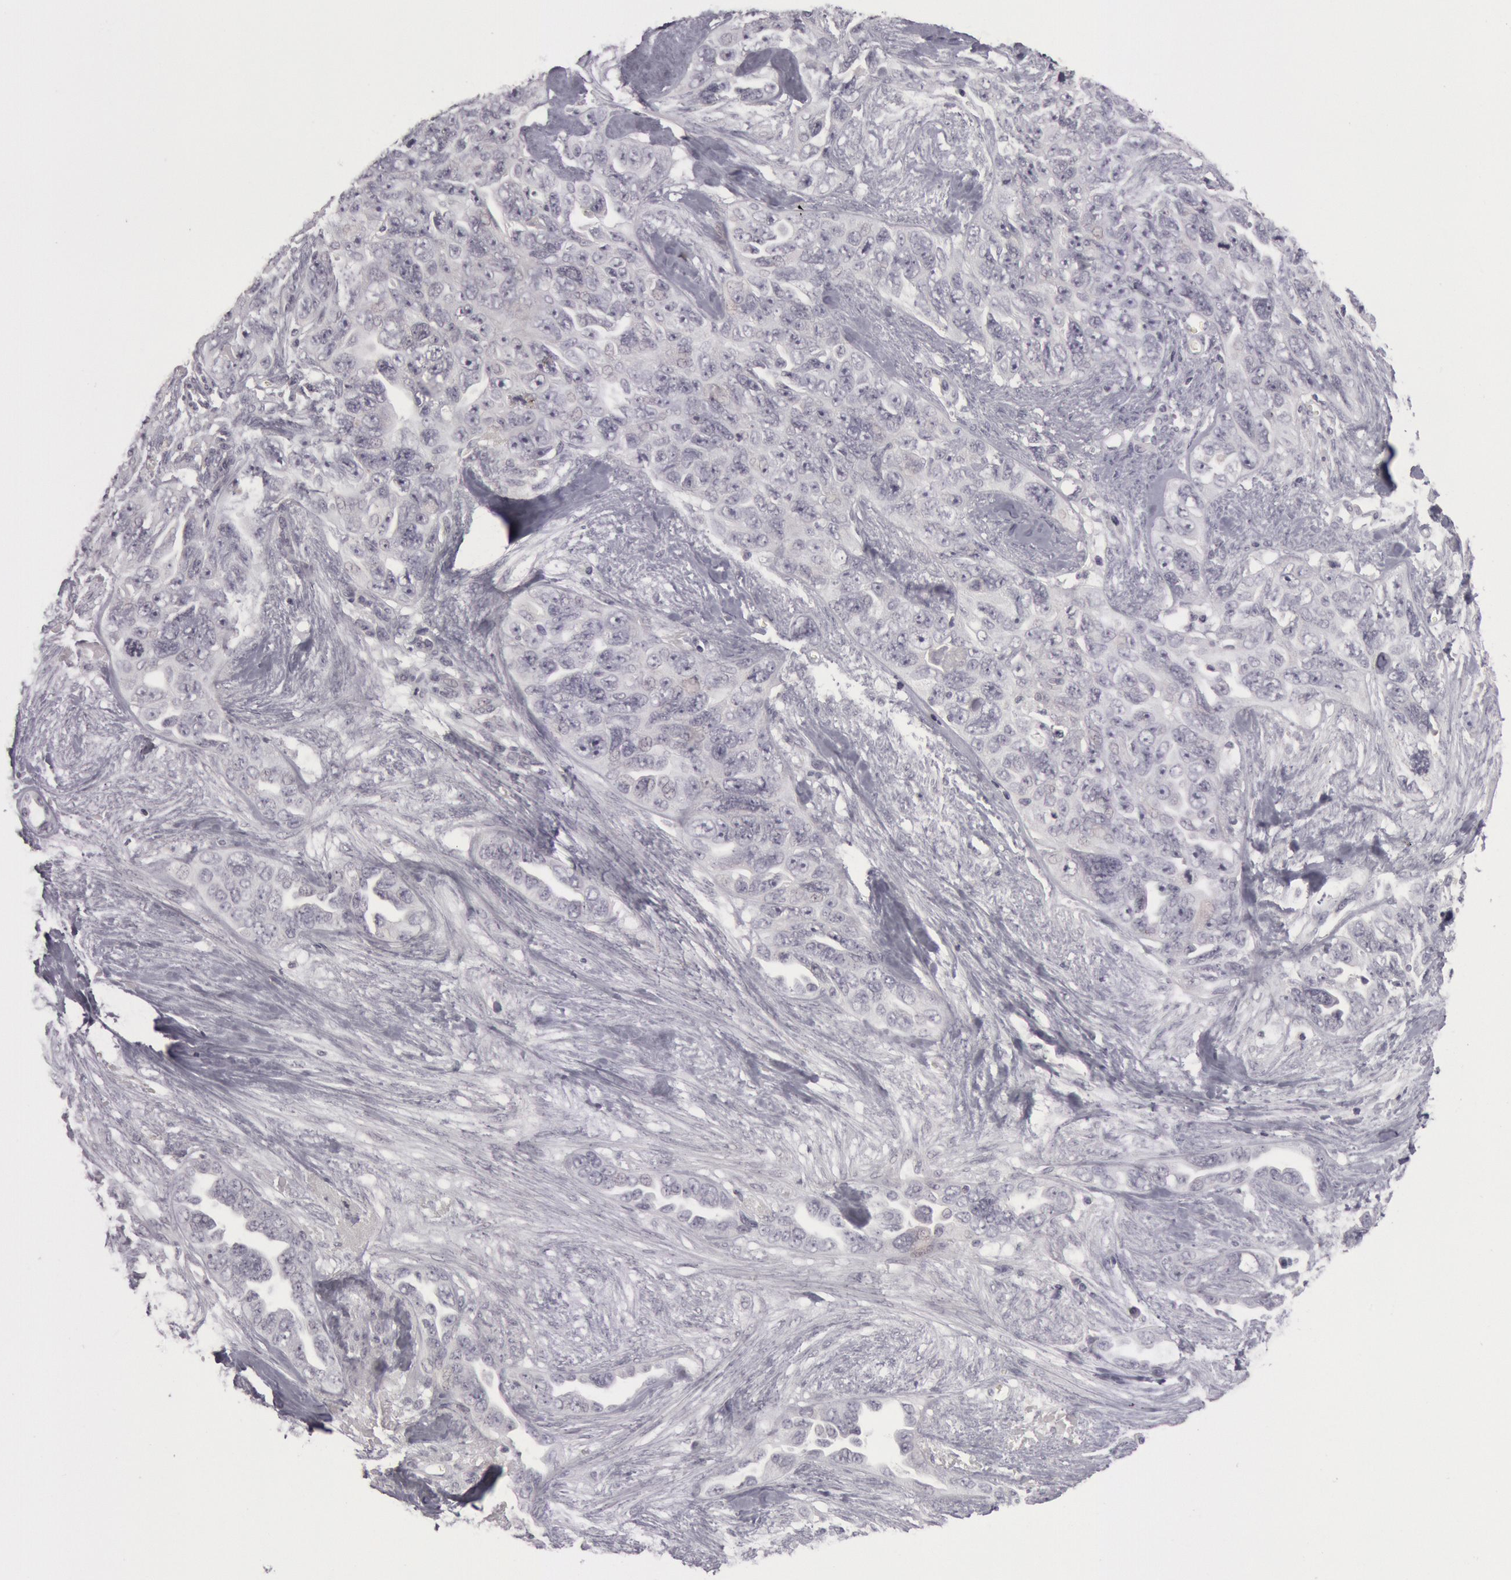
{"staining": {"intensity": "negative", "quantity": "none", "location": "none"}, "tissue": "ovarian cancer", "cell_type": "Tumor cells", "image_type": "cancer", "snomed": [{"axis": "morphology", "description": "Cystadenocarcinoma, serous, NOS"}, {"axis": "topography", "description": "Ovary"}], "caption": "DAB (3,3'-diaminobenzidine) immunohistochemical staining of human serous cystadenocarcinoma (ovarian) exhibits no significant staining in tumor cells.", "gene": "KRT16", "patient": {"sex": "female", "age": 63}}